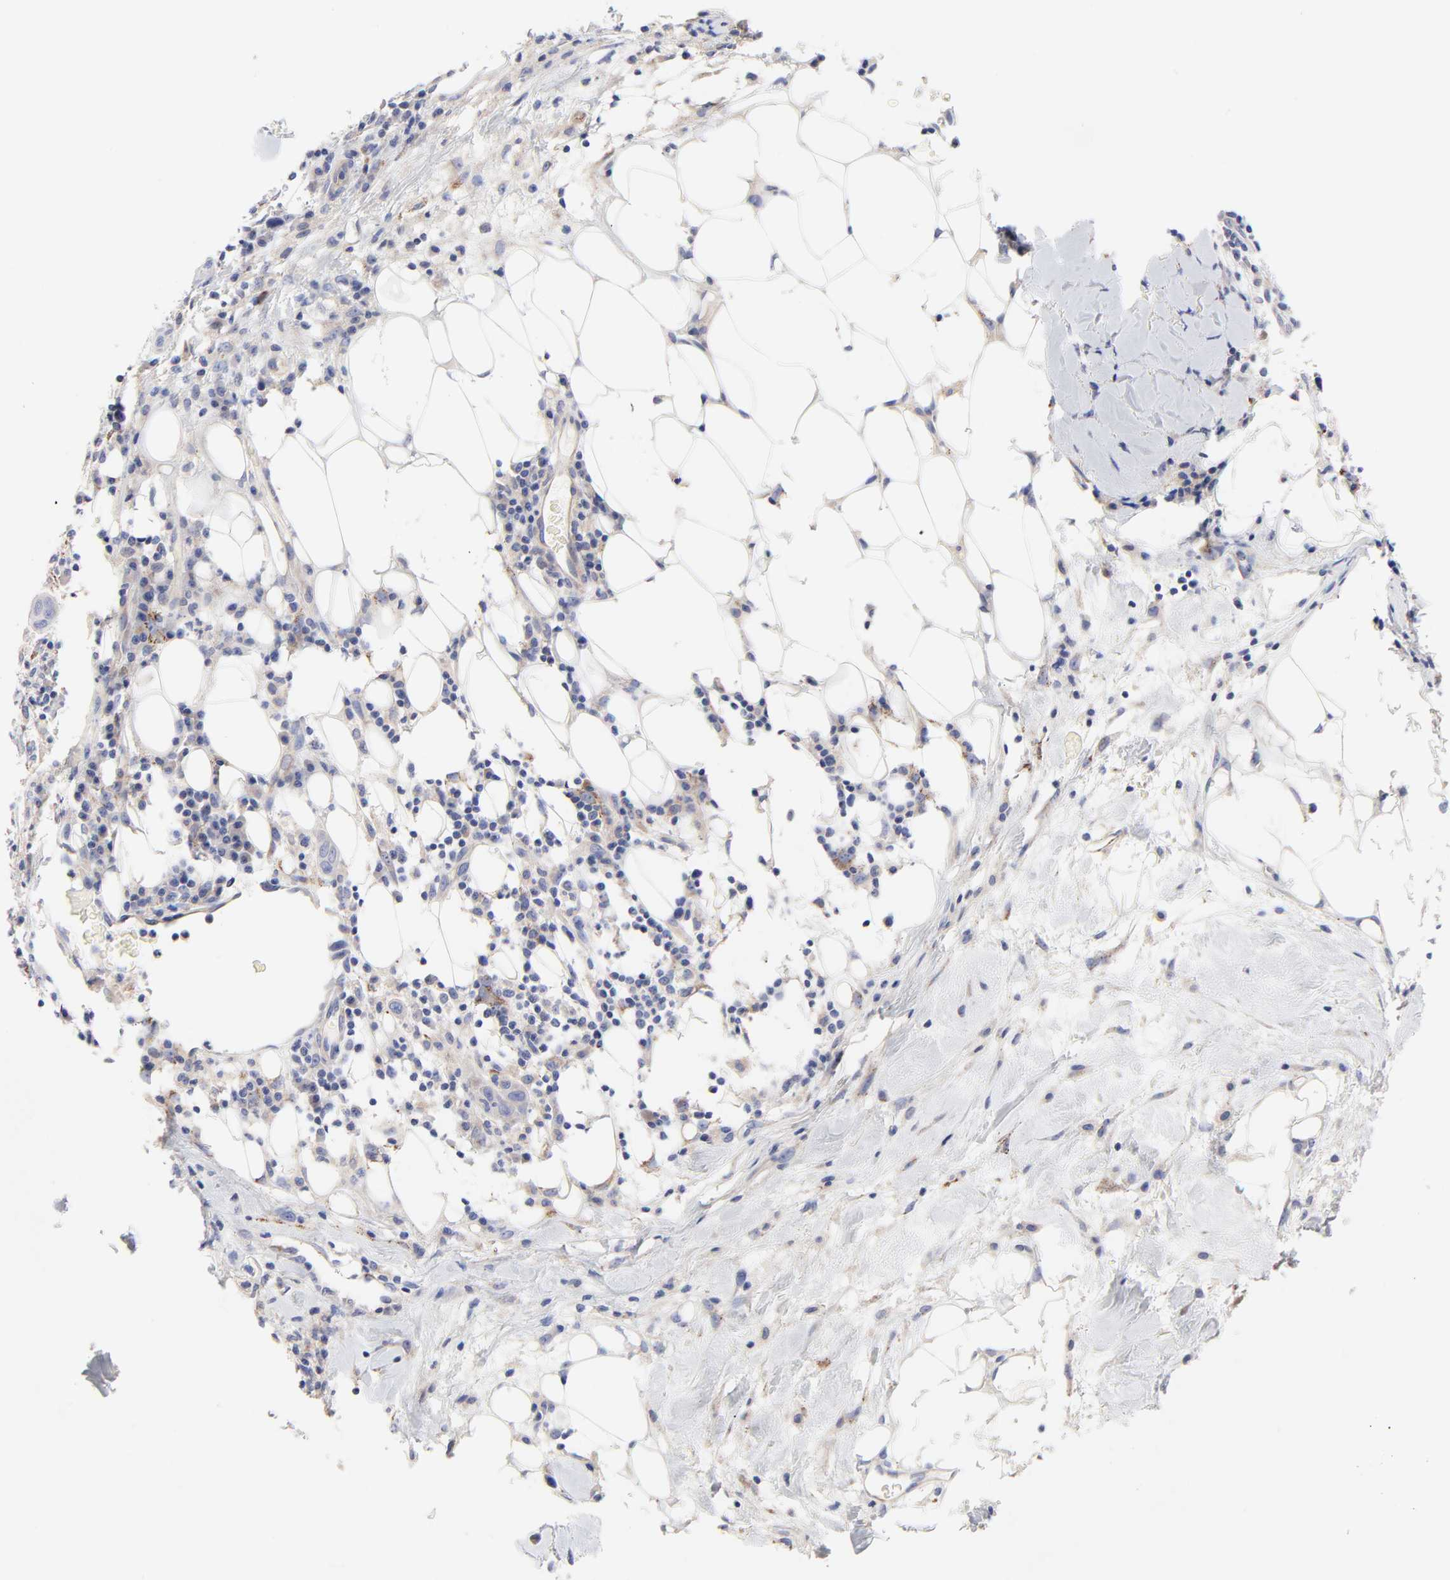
{"staining": {"intensity": "weak", "quantity": "<25%", "location": "cytoplasmic/membranous"}, "tissue": "skin cancer", "cell_type": "Tumor cells", "image_type": "cancer", "snomed": [{"axis": "morphology", "description": "Squamous cell carcinoma, NOS"}, {"axis": "topography", "description": "Skin"}], "caption": "This is a image of immunohistochemistry (IHC) staining of skin squamous cell carcinoma, which shows no expression in tumor cells. Brightfield microscopy of immunohistochemistry (IHC) stained with DAB (brown) and hematoxylin (blue), captured at high magnification.", "gene": "FBXO10", "patient": {"sex": "male", "age": 84}}